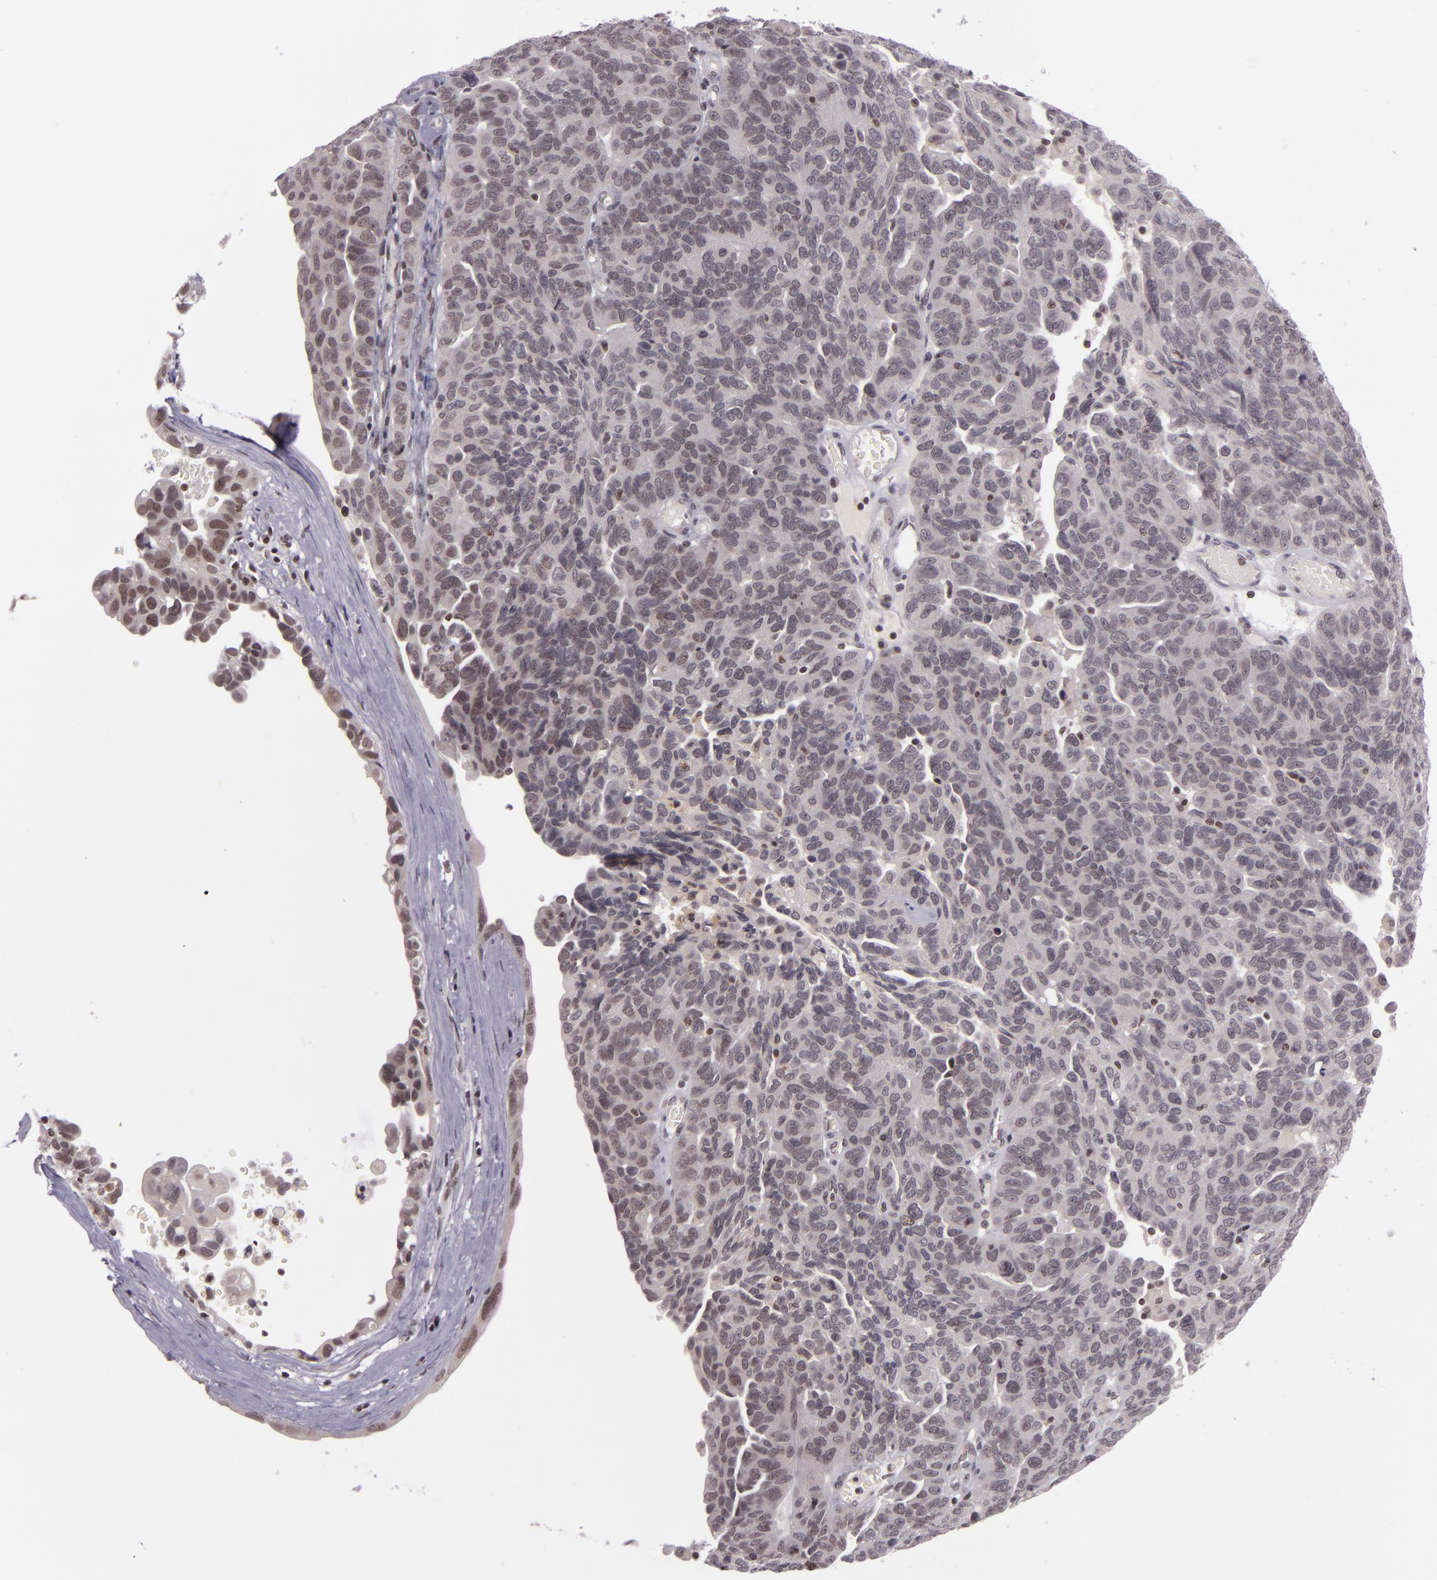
{"staining": {"intensity": "weak", "quantity": "25%-75%", "location": "nuclear"}, "tissue": "ovarian cancer", "cell_type": "Tumor cells", "image_type": "cancer", "snomed": [{"axis": "morphology", "description": "Cystadenocarcinoma, serous, NOS"}, {"axis": "topography", "description": "Ovary"}], "caption": "This image reveals immunohistochemistry (IHC) staining of ovarian serous cystadenocarcinoma, with low weak nuclear staining in about 25%-75% of tumor cells.", "gene": "ZFX", "patient": {"sex": "female", "age": 64}}